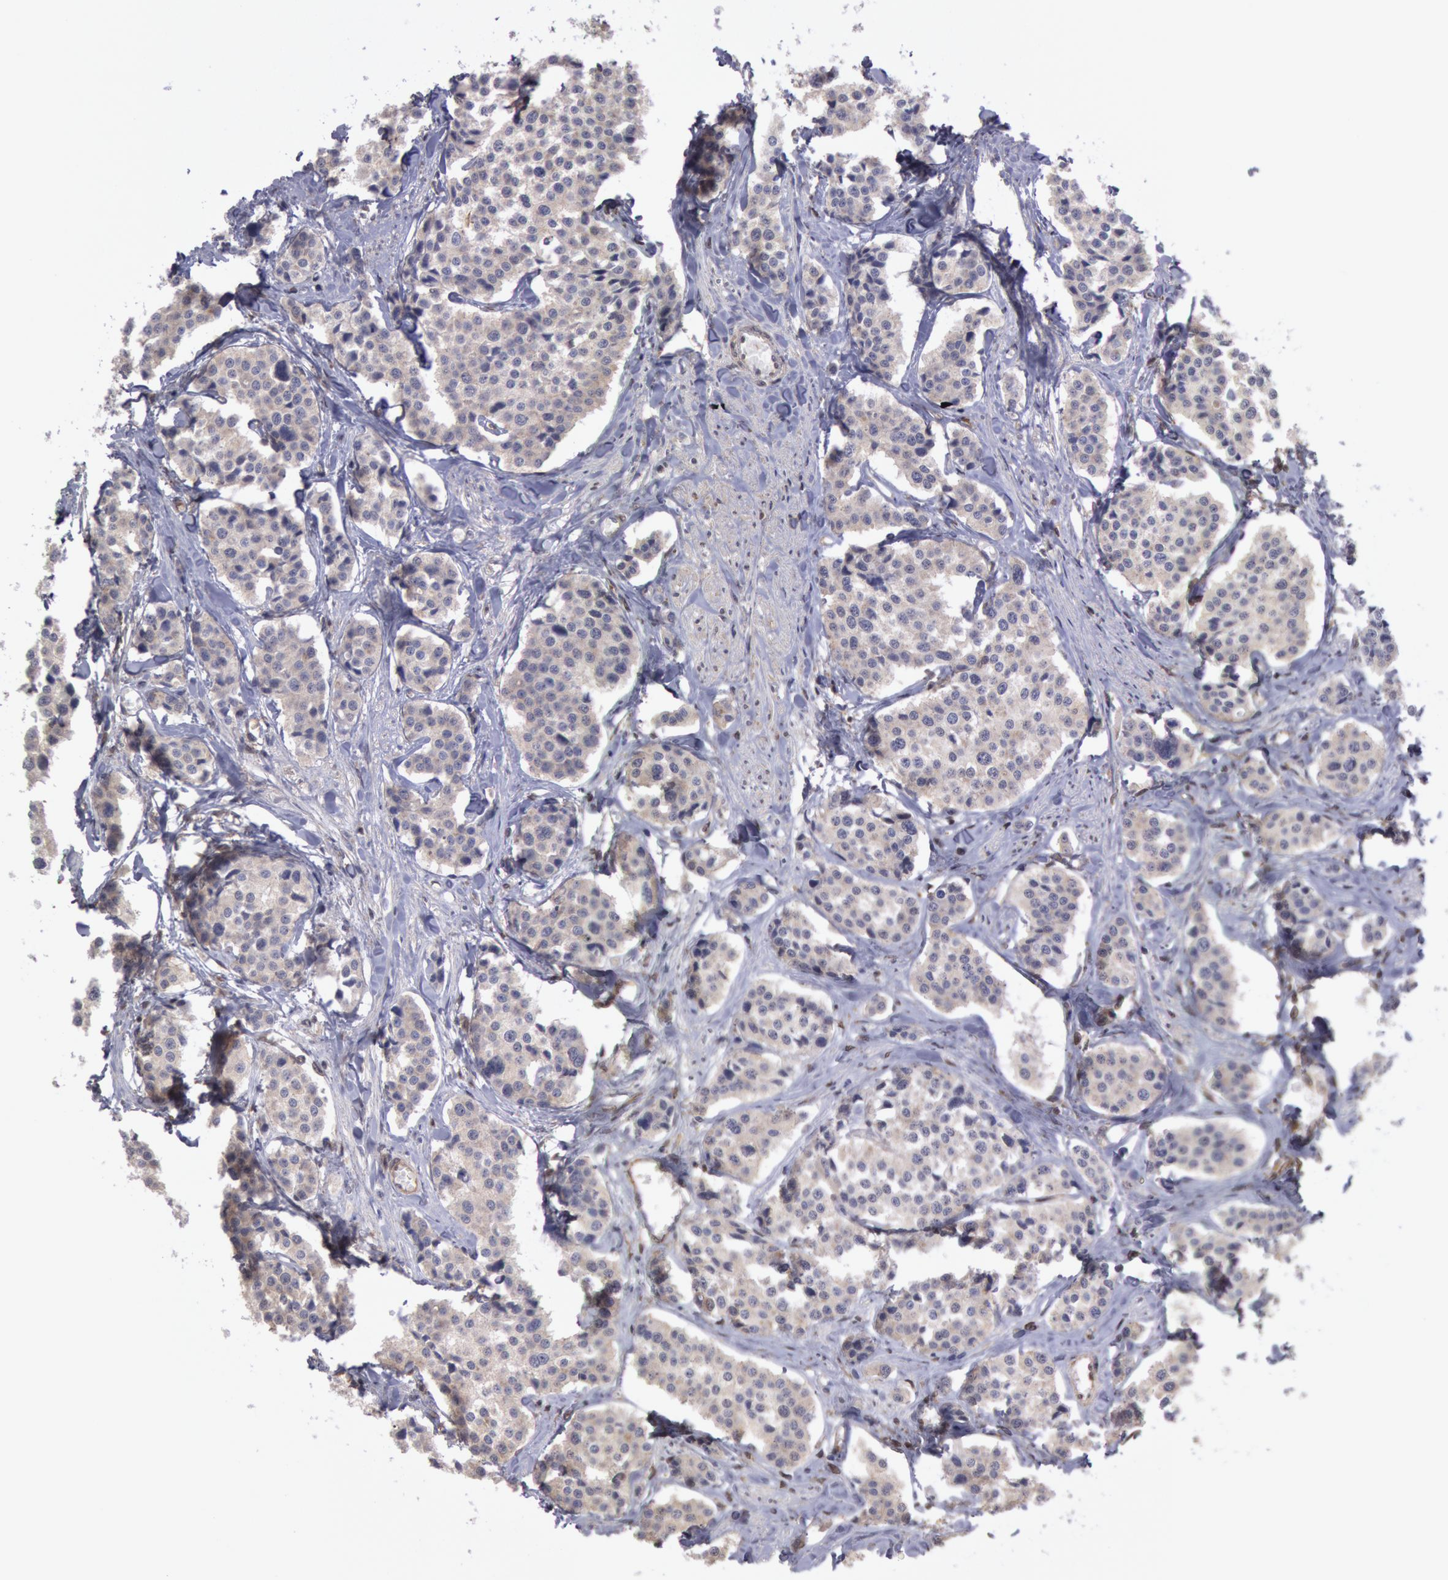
{"staining": {"intensity": "weak", "quantity": "25%-75%", "location": "cytoplasmic/membranous"}, "tissue": "carcinoid", "cell_type": "Tumor cells", "image_type": "cancer", "snomed": [{"axis": "morphology", "description": "Carcinoid, malignant, NOS"}, {"axis": "topography", "description": "Small intestine"}], "caption": "A micrograph showing weak cytoplasmic/membranous positivity in approximately 25%-75% of tumor cells in malignant carcinoid, as visualized by brown immunohistochemical staining.", "gene": "CCDC50", "patient": {"sex": "male", "age": 60}}